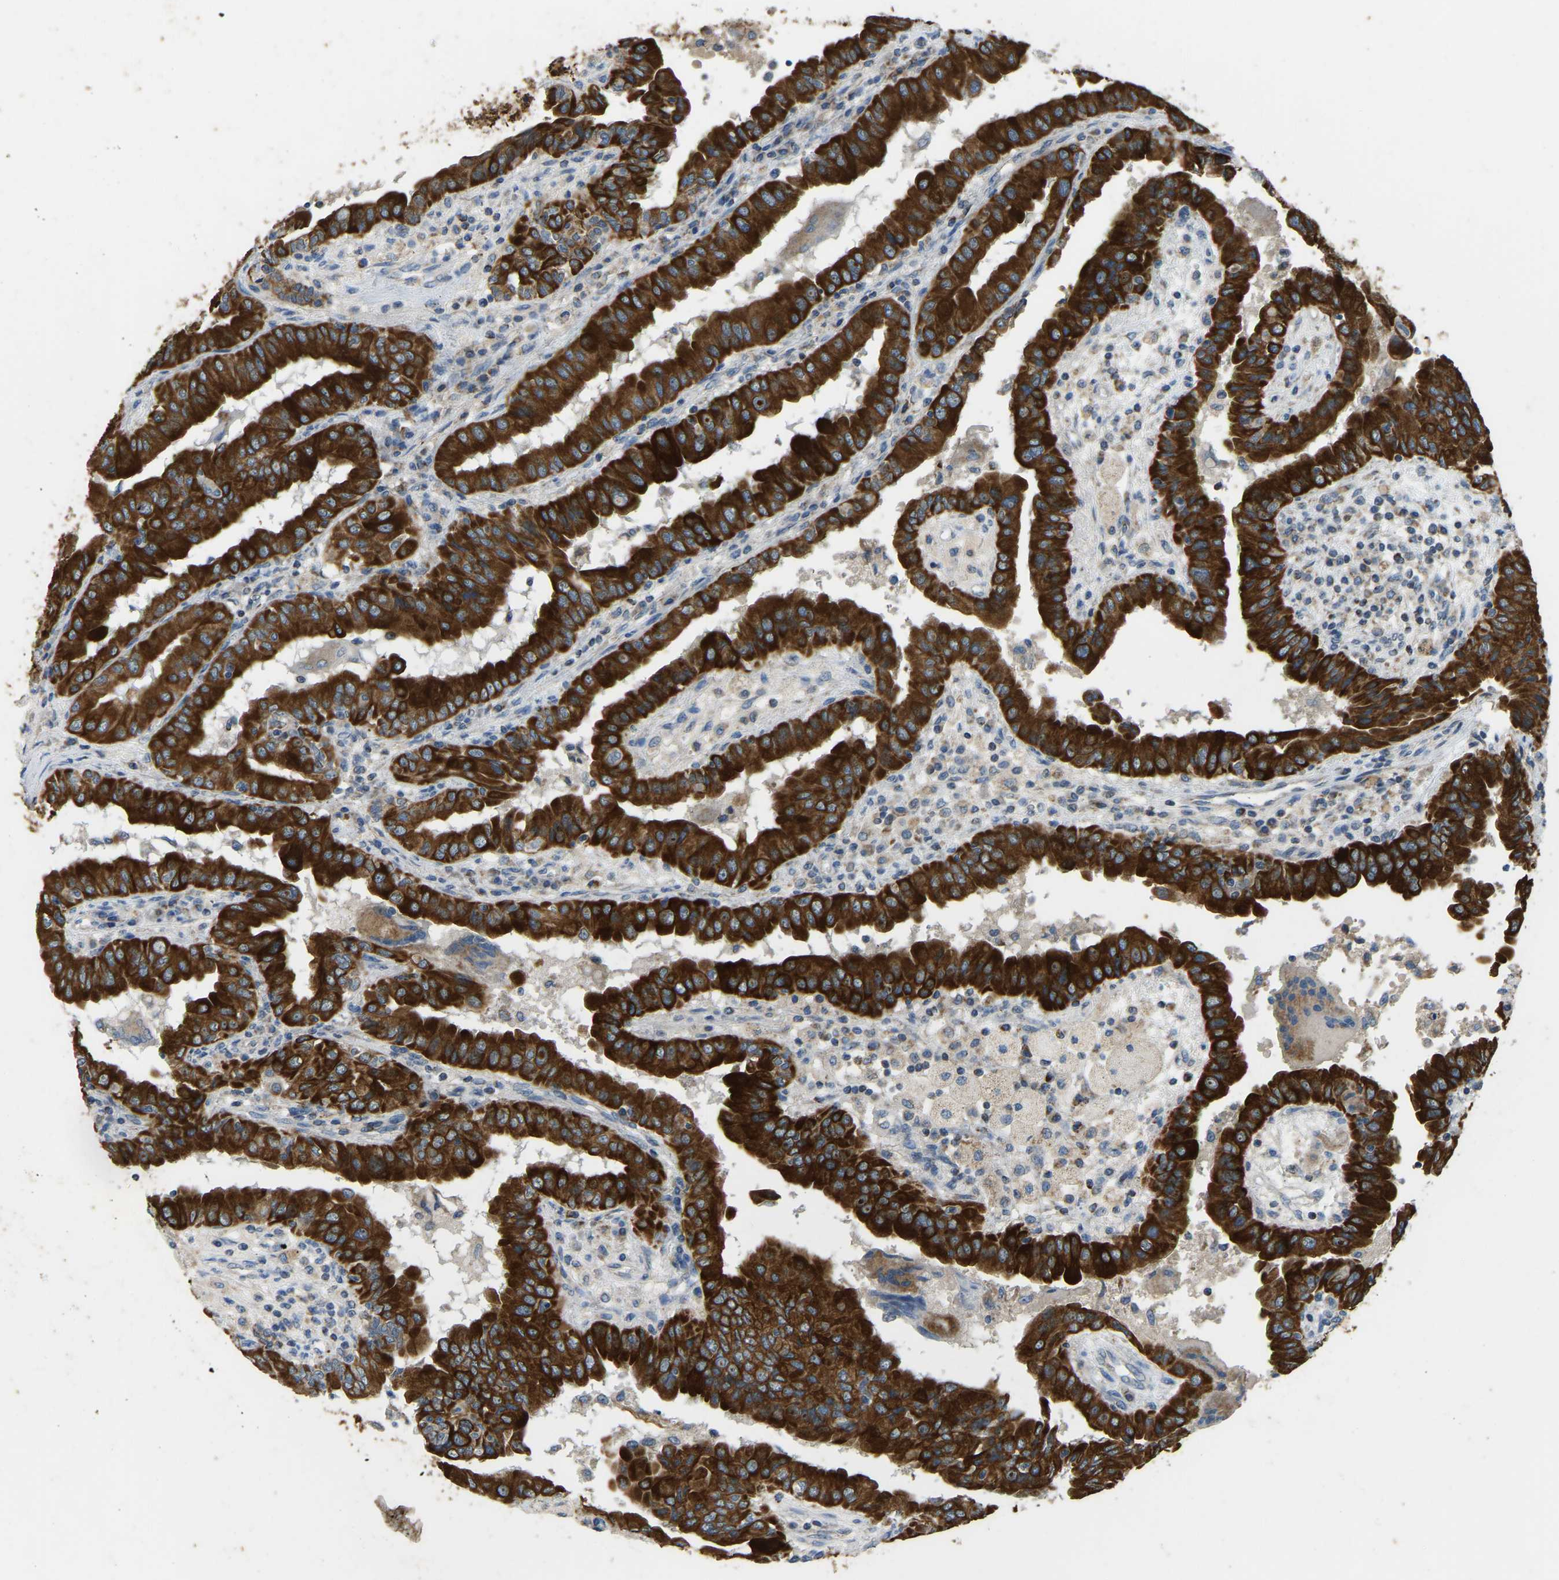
{"staining": {"intensity": "strong", "quantity": ">75%", "location": "cytoplasmic/membranous"}, "tissue": "thyroid cancer", "cell_type": "Tumor cells", "image_type": "cancer", "snomed": [{"axis": "morphology", "description": "Papillary adenocarcinoma, NOS"}, {"axis": "topography", "description": "Thyroid gland"}], "caption": "Thyroid cancer (papillary adenocarcinoma) stained with DAB (3,3'-diaminobenzidine) immunohistochemistry (IHC) reveals high levels of strong cytoplasmic/membranous positivity in about >75% of tumor cells.", "gene": "ZNF200", "patient": {"sex": "male", "age": 33}}